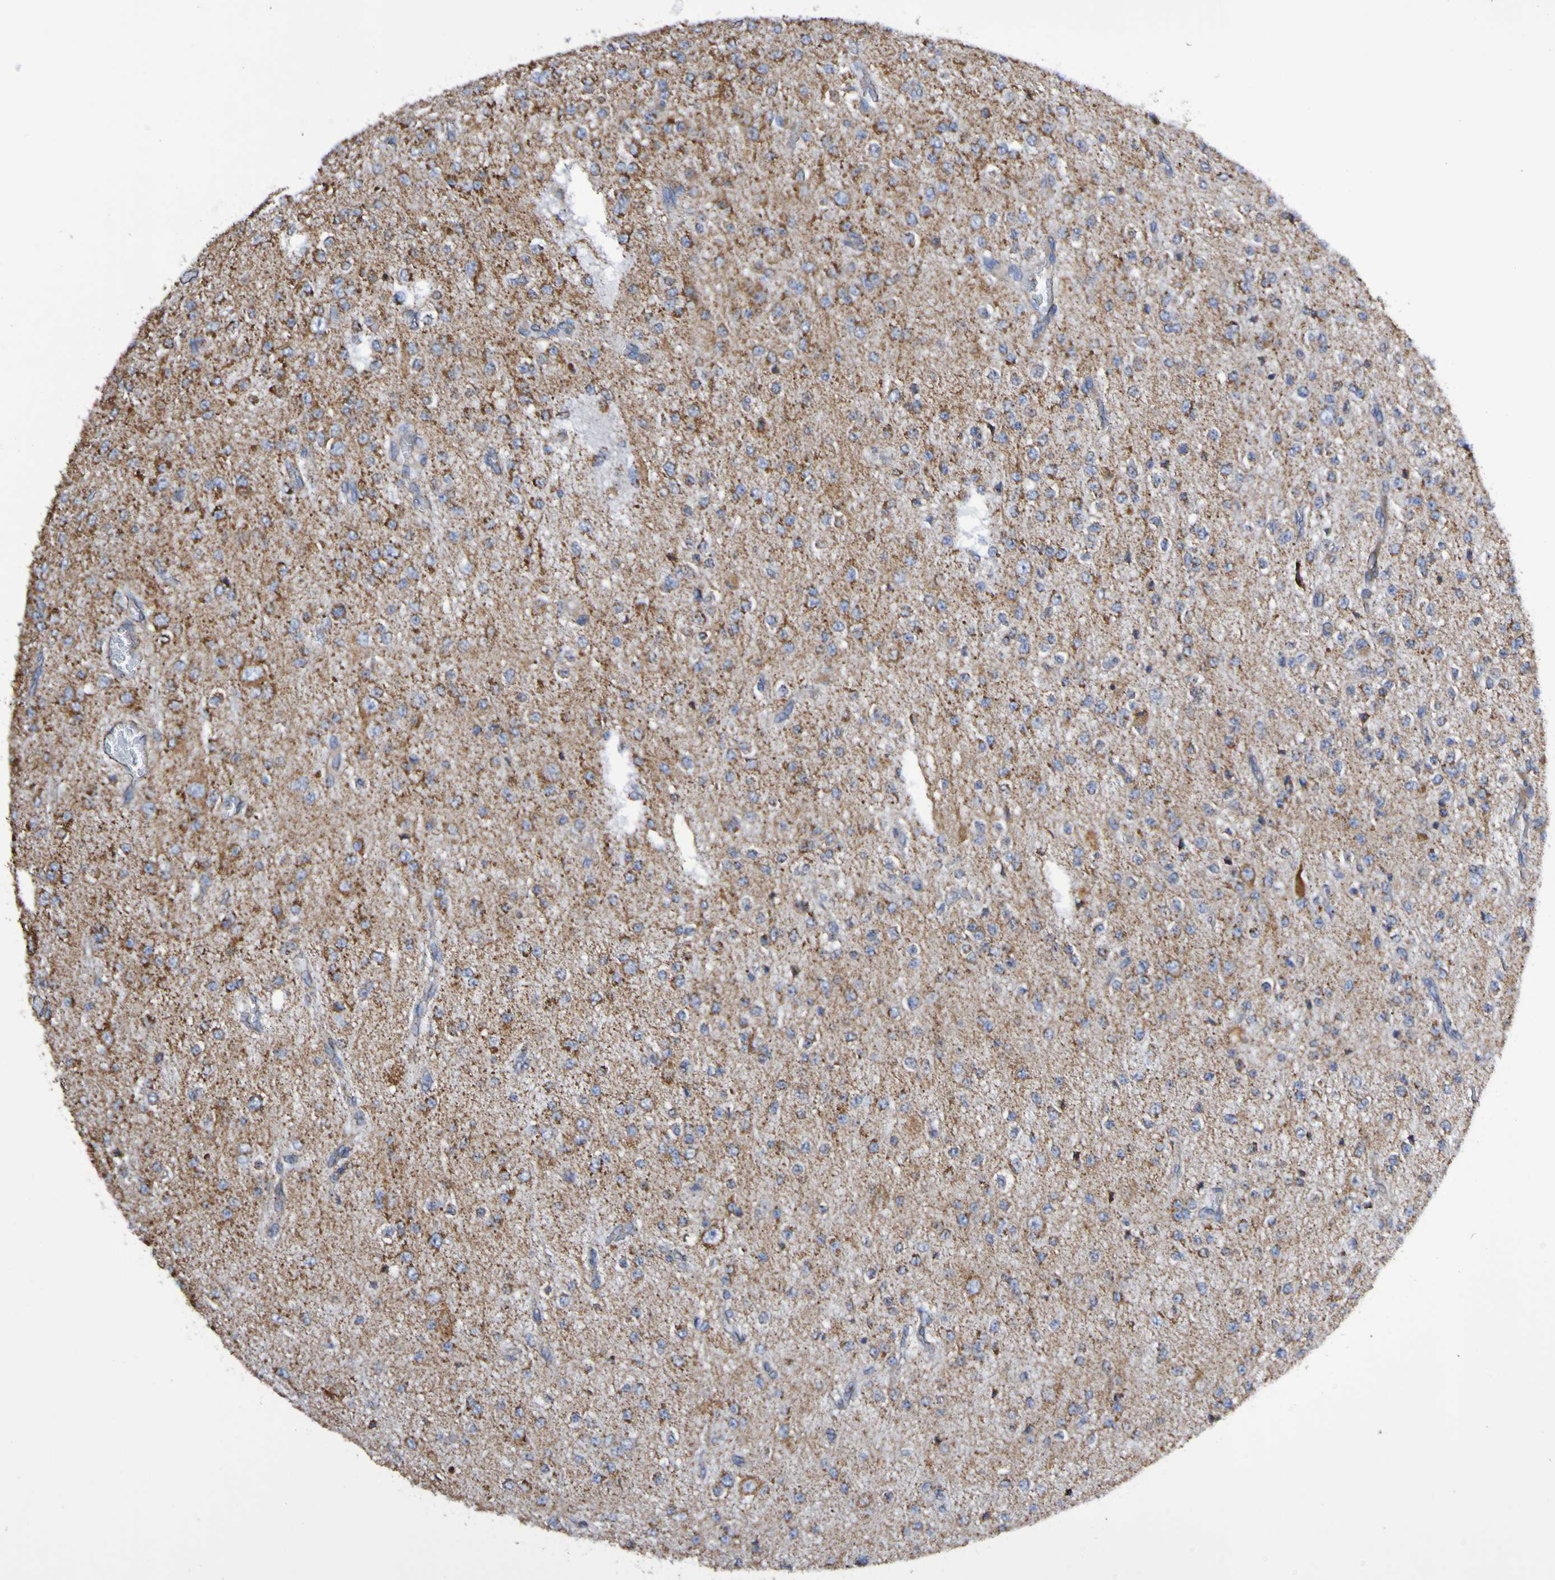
{"staining": {"intensity": "moderate", "quantity": ">75%", "location": "cytoplasmic/membranous"}, "tissue": "glioma", "cell_type": "Tumor cells", "image_type": "cancer", "snomed": [{"axis": "morphology", "description": "Glioma, malignant, Low grade"}, {"axis": "topography", "description": "Brain"}], "caption": "About >75% of tumor cells in glioma demonstrate moderate cytoplasmic/membranous protein staining as visualized by brown immunohistochemical staining.", "gene": "IL18R1", "patient": {"sex": "male", "age": 38}}